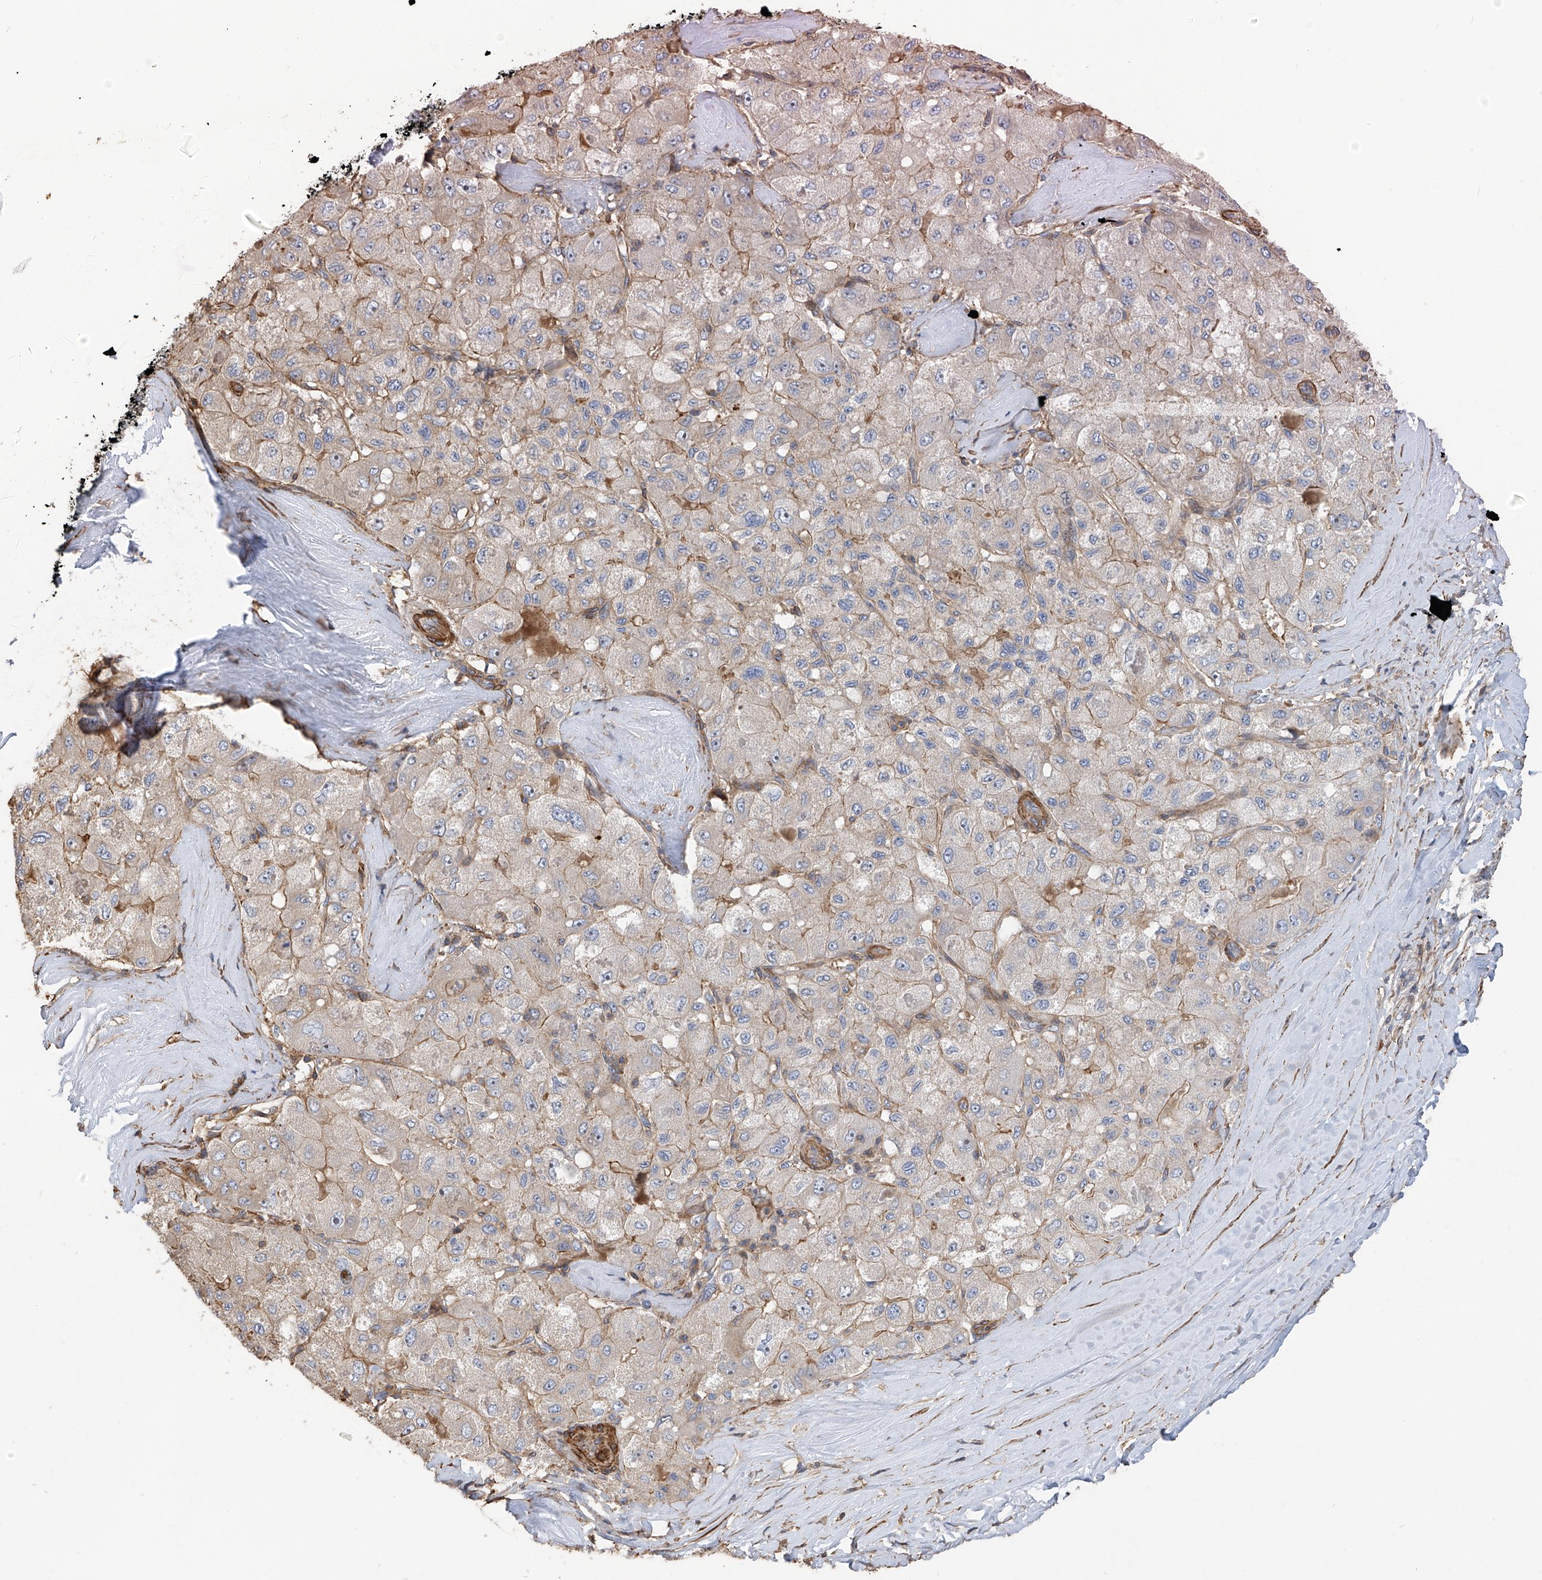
{"staining": {"intensity": "weak", "quantity": "<25%", "location": "cytoplasmic/membranous"}, "tissue": "liver cancer", "cell_type": "Tumor cells", "image_type": "cancer", "snomed": [{"axis": "morphology", "description": "Carcinoma, Hepatocellular, NOS"}, {"axis": "topography", "description": "Liver"}], "caption": "Protein analysis of liver cancer displays no significant staining in tumor cells.", "gene": "SLC43A3", "patient": {"sex": "male", "age": 80}}